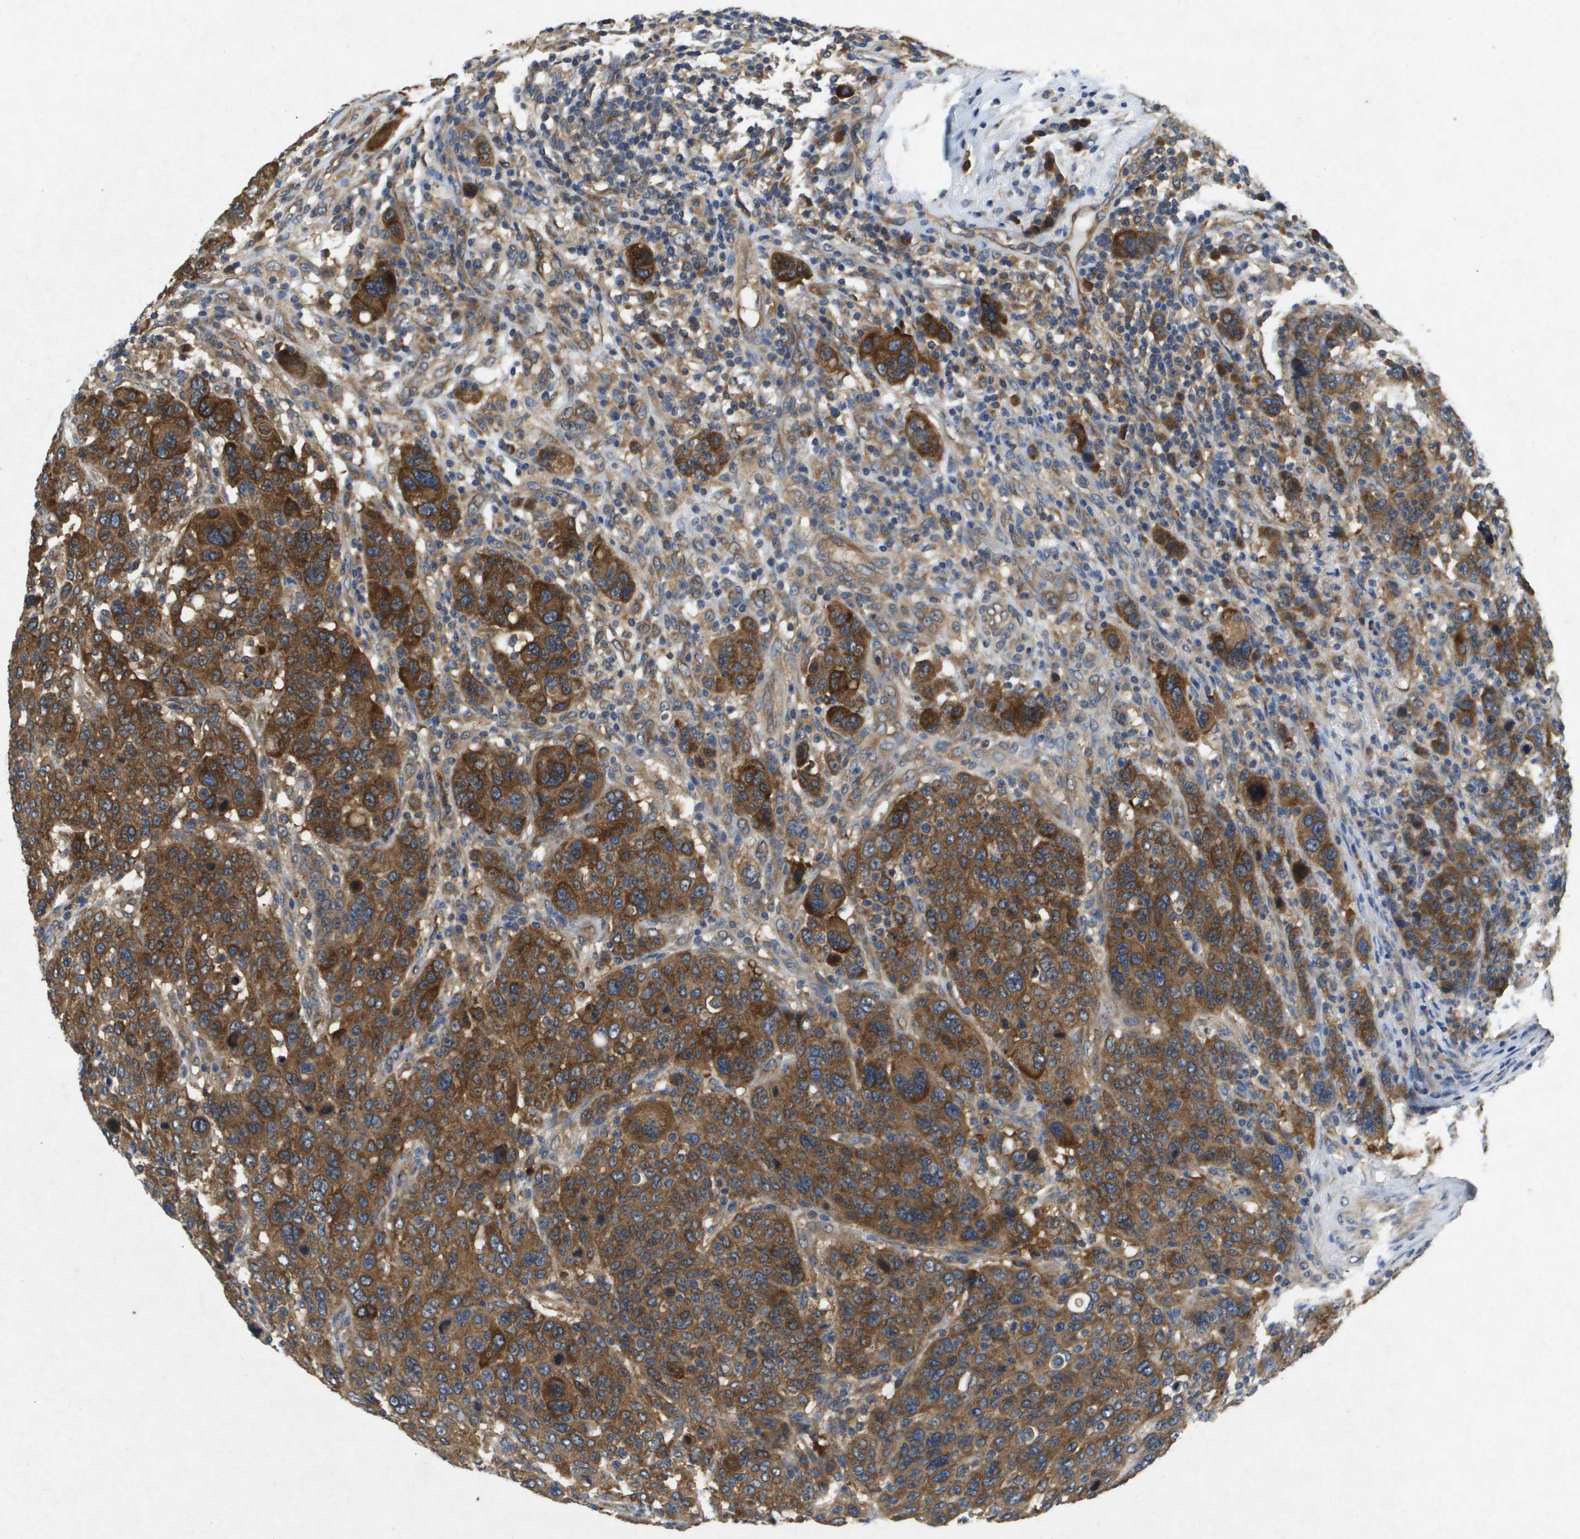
{"staining": {"intensity": "strong", "quantity": ">75%", "location": "cytoplasmic/membranous"}, "tissue": "breast cancer", "cell_type": "Tumor cells", "image_type": "cancer", "snomed": [{"axis": "morphology", "description": "Duct carcinoma"}, {"axis": "topography", "description": "Breast"}], "caption": "DAB (3,3'-diaminobenzidine) immunohistochemical staining of human intraductal carcinoma (breast) shows strong cytoplasmic/membranous protein expression in about >75% of tumor cells.", "gene": "PTPRT", "patient": {"sex": "female", "age": 37}}